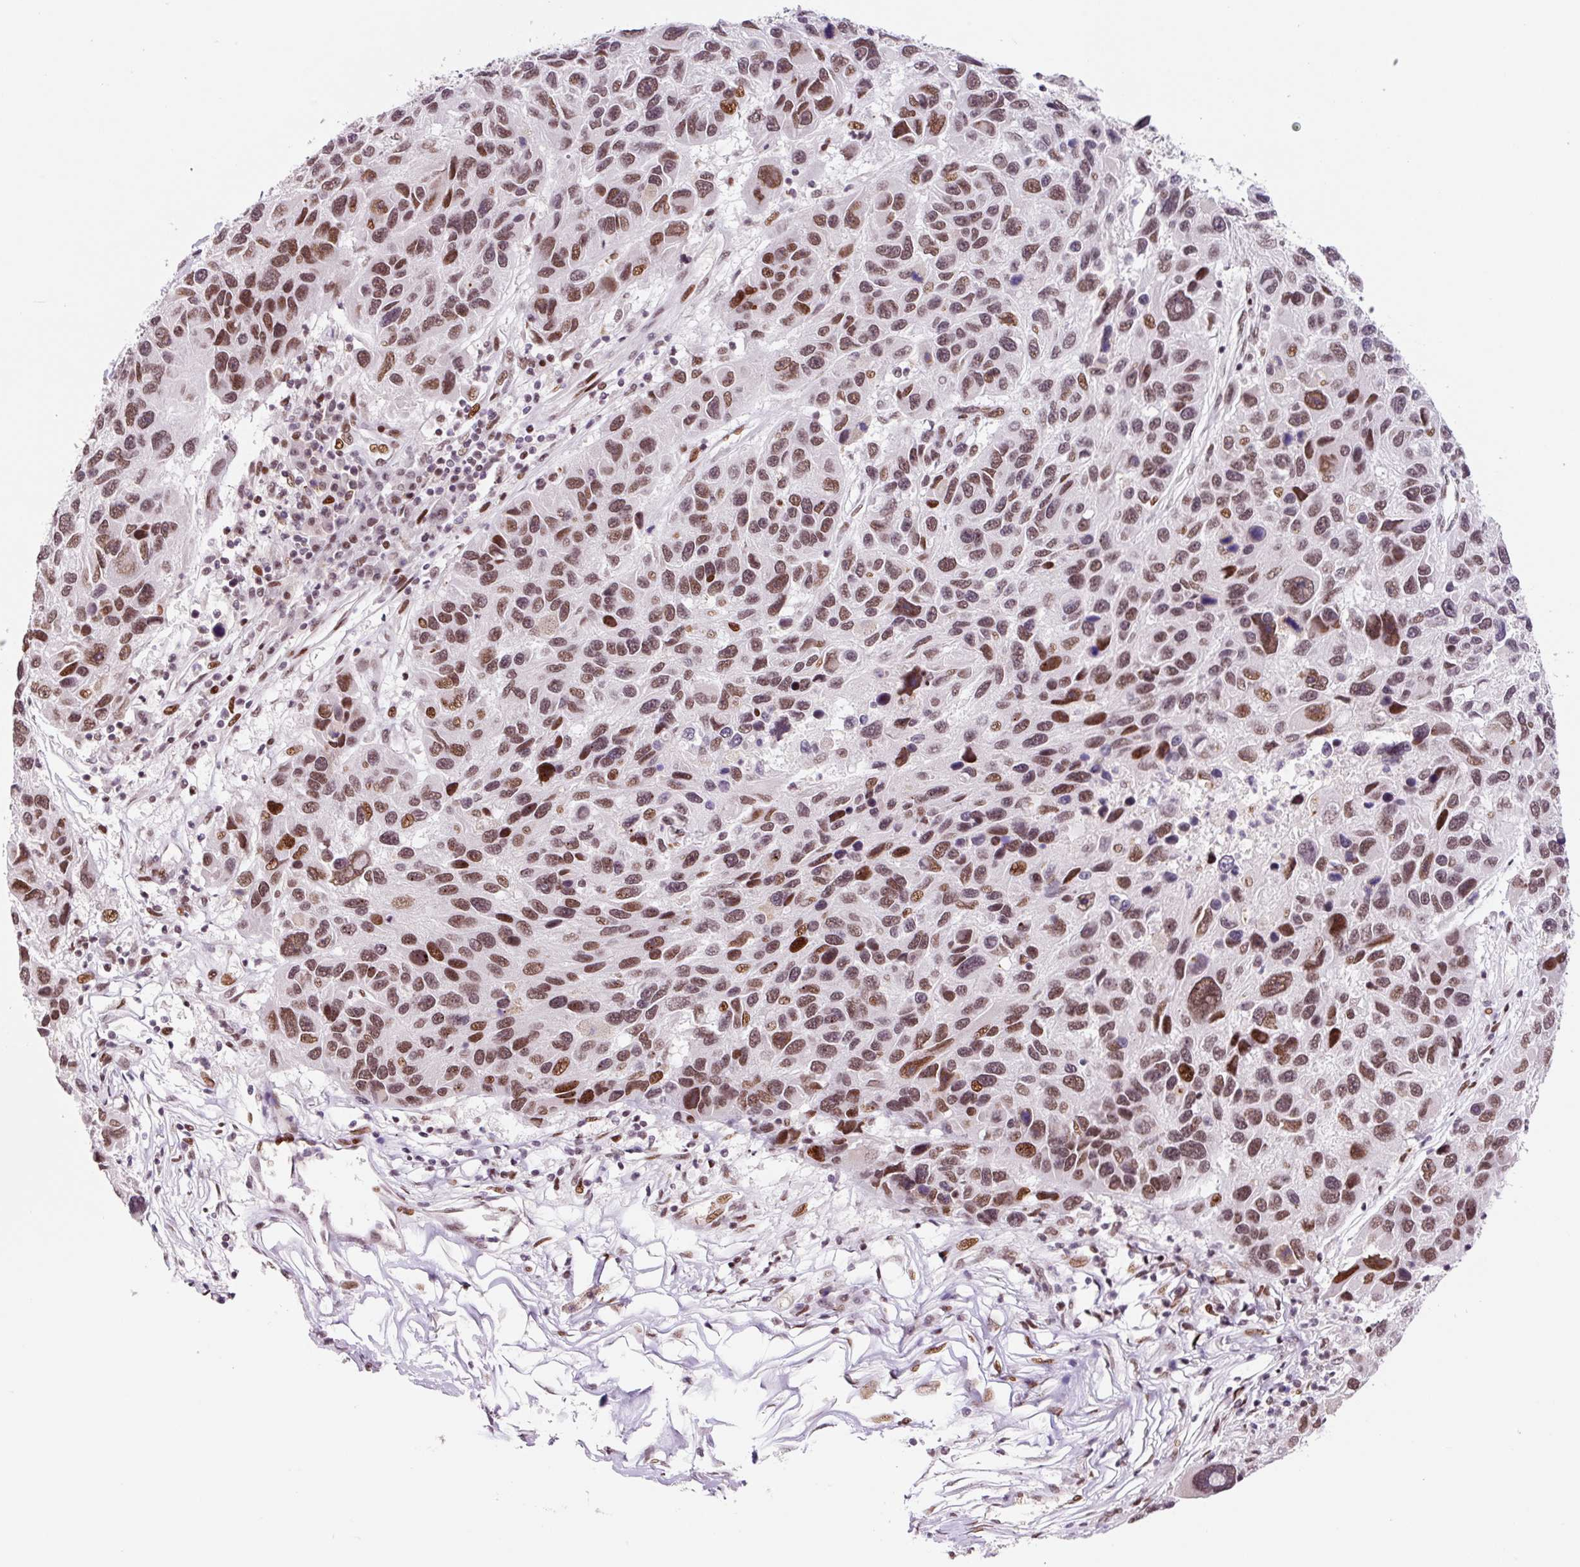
{"staining": {"intensity": "moderate", "quantity": ">75%", "location": "nuclear"}, "tissue": "melanoma", "cell_type": "Tumor cells", "image_type": "cancer", "snomed": [{"axis": "morphology", "description": "Malignant melanoma, NOS"}, {"axis": "topography", "description": "Skin"}], "caption": "An IHC photomicrograph of neoplastic tissue is shown. Protein staining in brown shows moderate nuclear positivity in malignant melanoma within tumor cells.", "gene": "CCNL2", "patient": {"sex": "male", "age": 53}}